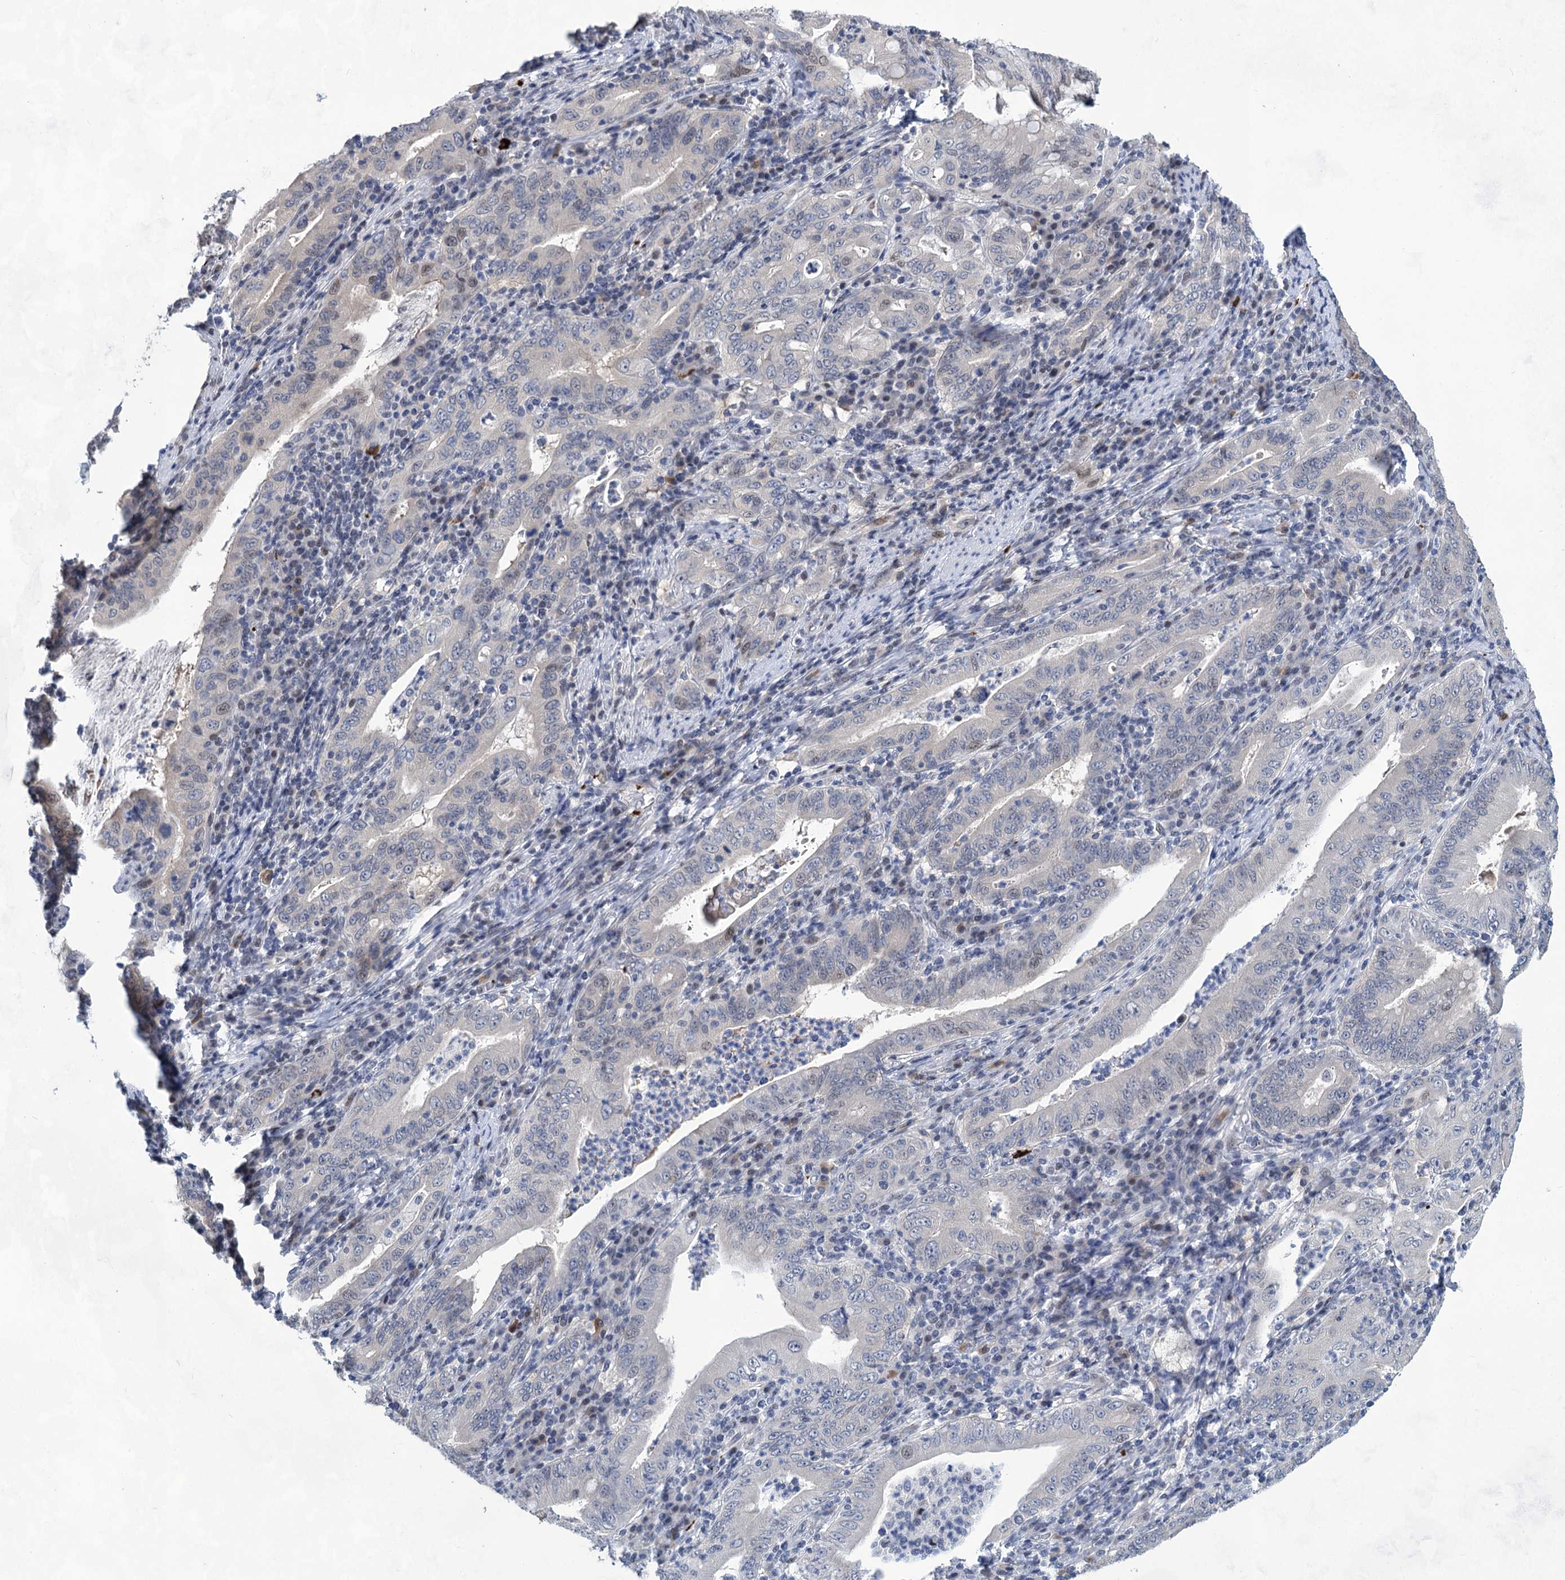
{"staining": {"intensity": "negative", "quantity": "none", "location": "none"}, "tissue": "stomach cancer", "cell_type": "Tumor cells", "image_type": "cancer", "snomed": [{"axis": "morphology", "description": "Normal tissue, NOS"}, {"axis": "morphology", "description": "Adenocarcinoma, NOS"}, {"axis": "topography", "description": "Esophagus"}, {"axis": "topography", "description": "Stomach, upper"}, {"axis": "topography", "description": "Peripheral nerve tissue"}], "caption": "A high-resolution histopathology image shows immunohistochemistry (IHC) staining of stomach cancer (adenocarcinoma), which exhibits no significant positivity in tumor cells.", "gene": "MON2", "patient": {"sex": "male", "age": 62}}